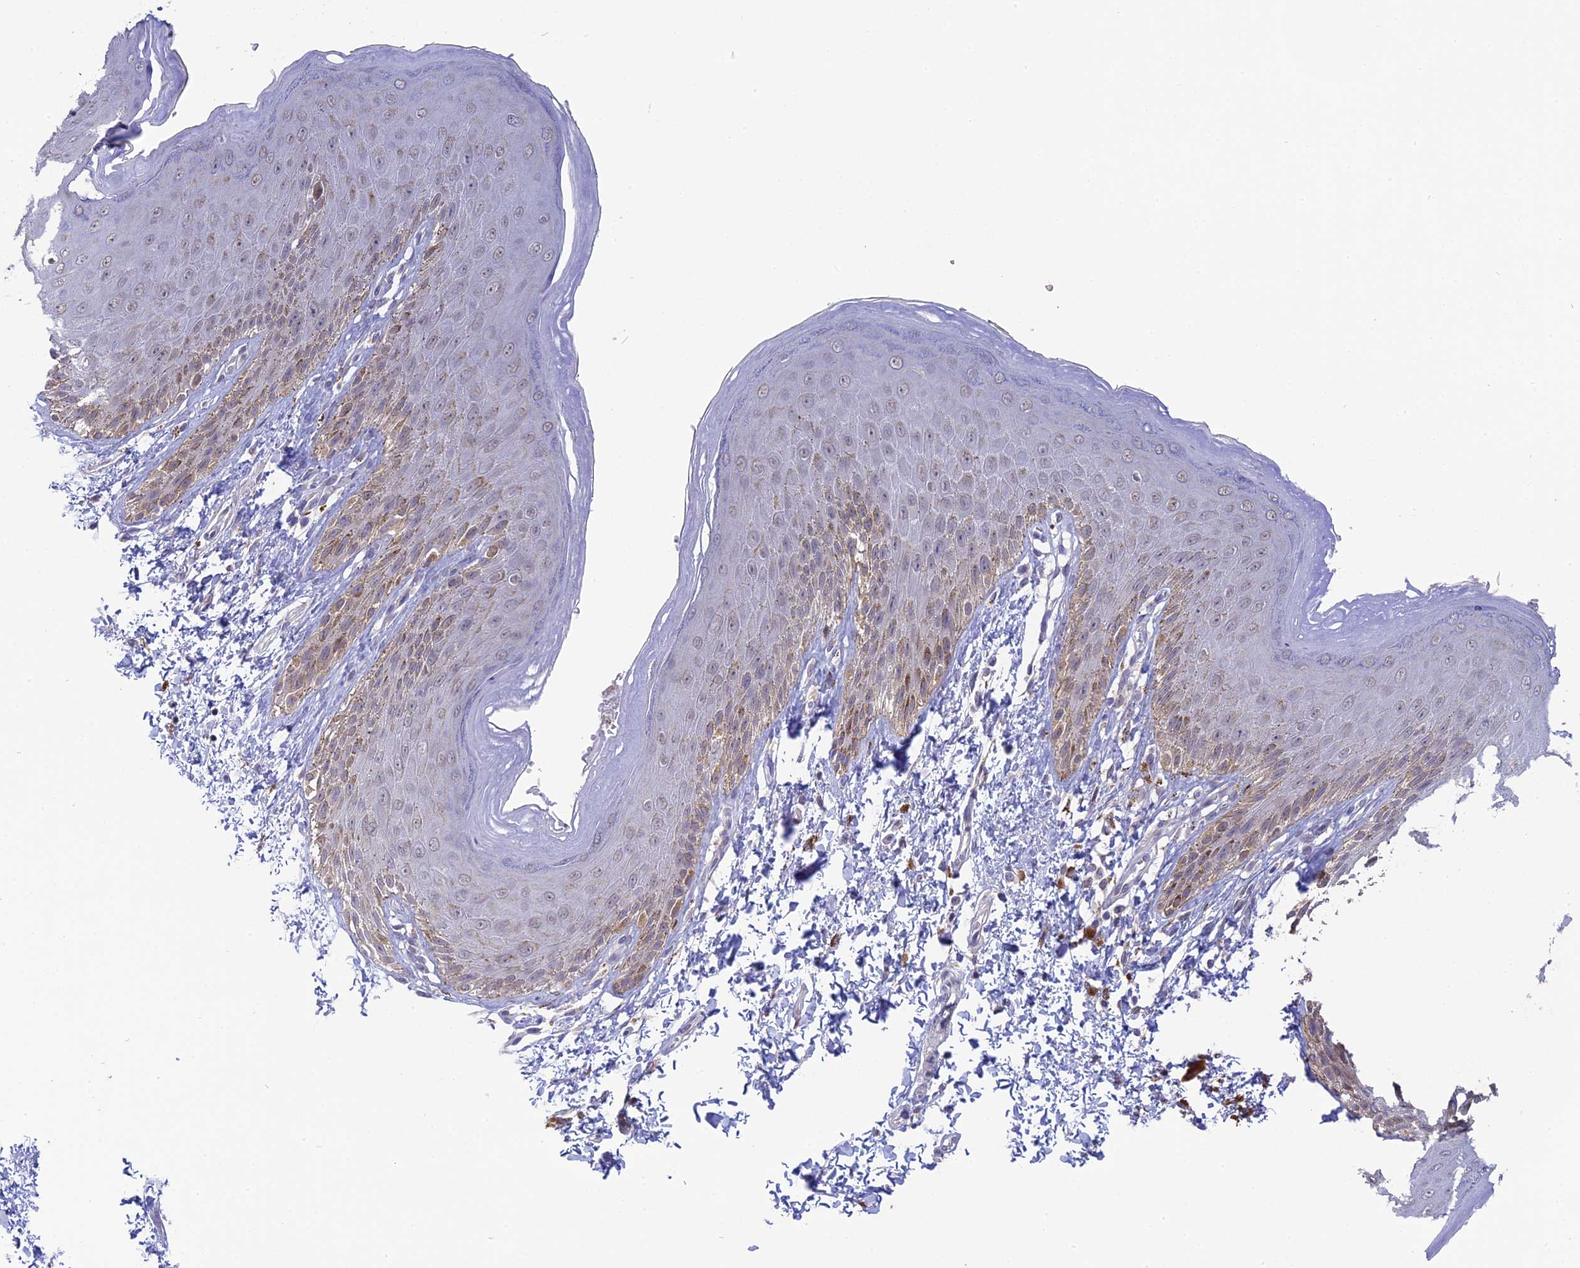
{"staining": {"intensity": "moderate", "quantity": "<25%", "location": "cytoplasmic/membranous"}, "tissue": "skin", "cell_type": "Epidermal cells", "image_type": "normal", "snomed": [{"axis": "morphology", "description": "Normal tissue, NOS"}, {"axis": "topography", "description": "Anal"}], "caption": "Immunohistochemical staining of benign human skin displays moderate cytoplasmic/membranous protein positivity in approximately <25% of epidermal cells.", "gene": "KCTD14", "patient": {"sex": "male", "age": 44}}